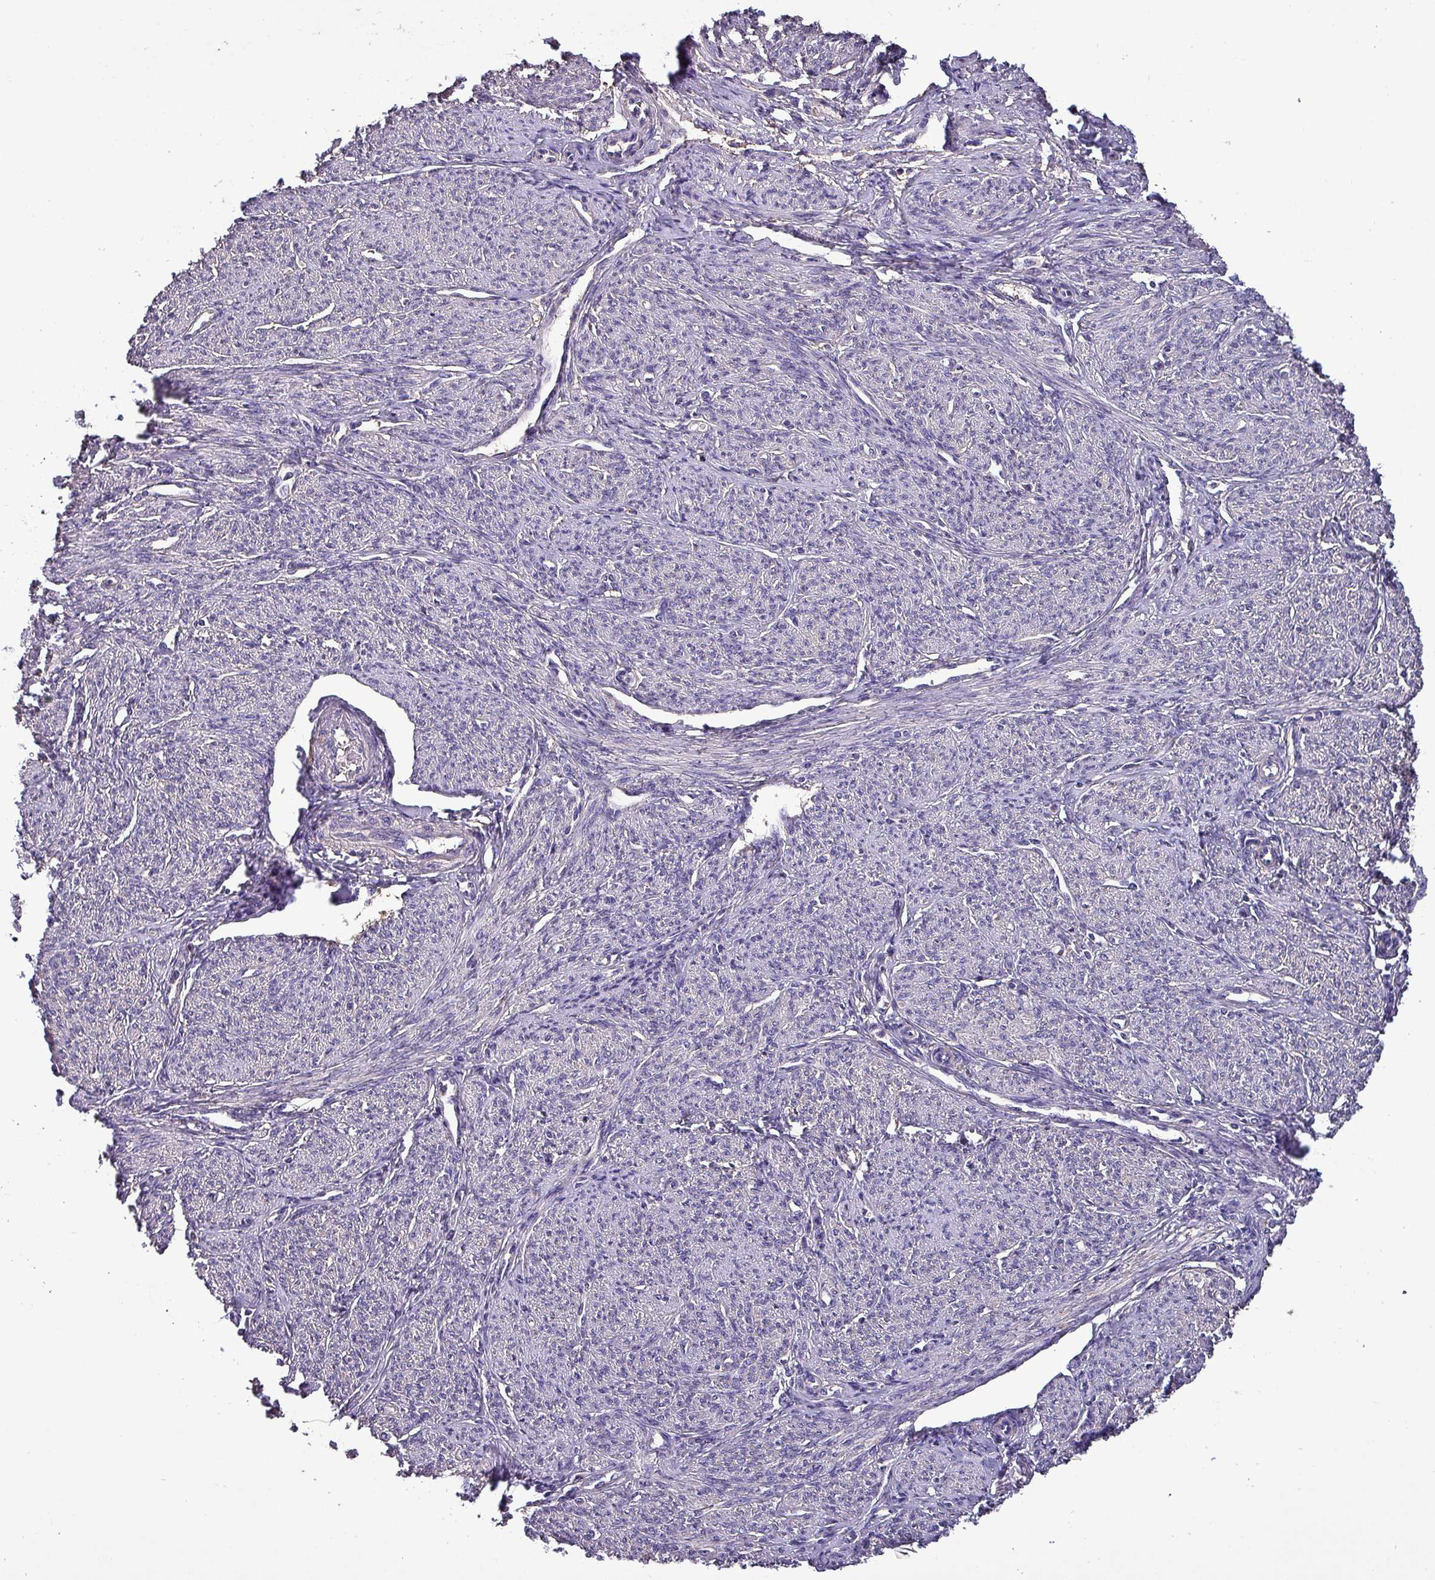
{"staining": {"intensity": "negative", "quantity": "none", "location": "none"}, "tissue": "smooth muscle", "cell_type": "Smooth muscle cells", "image_type": "normal", "snomed": [{"axis": "morphology", "description": "Normal tissue, NOS"}, {"axis": "topography", "description": "Smooth muscle"}], "caption": "Smooth muscle cells show no significant protein positivity in unremarkable smooth muscle. (DAB (3,3'-diaminobenzidine) immunohistochemistry (IHC) with hematoxylin counter stain).", "gene": "HTRA4", "patient": {"sex": "female", "age": 65}}